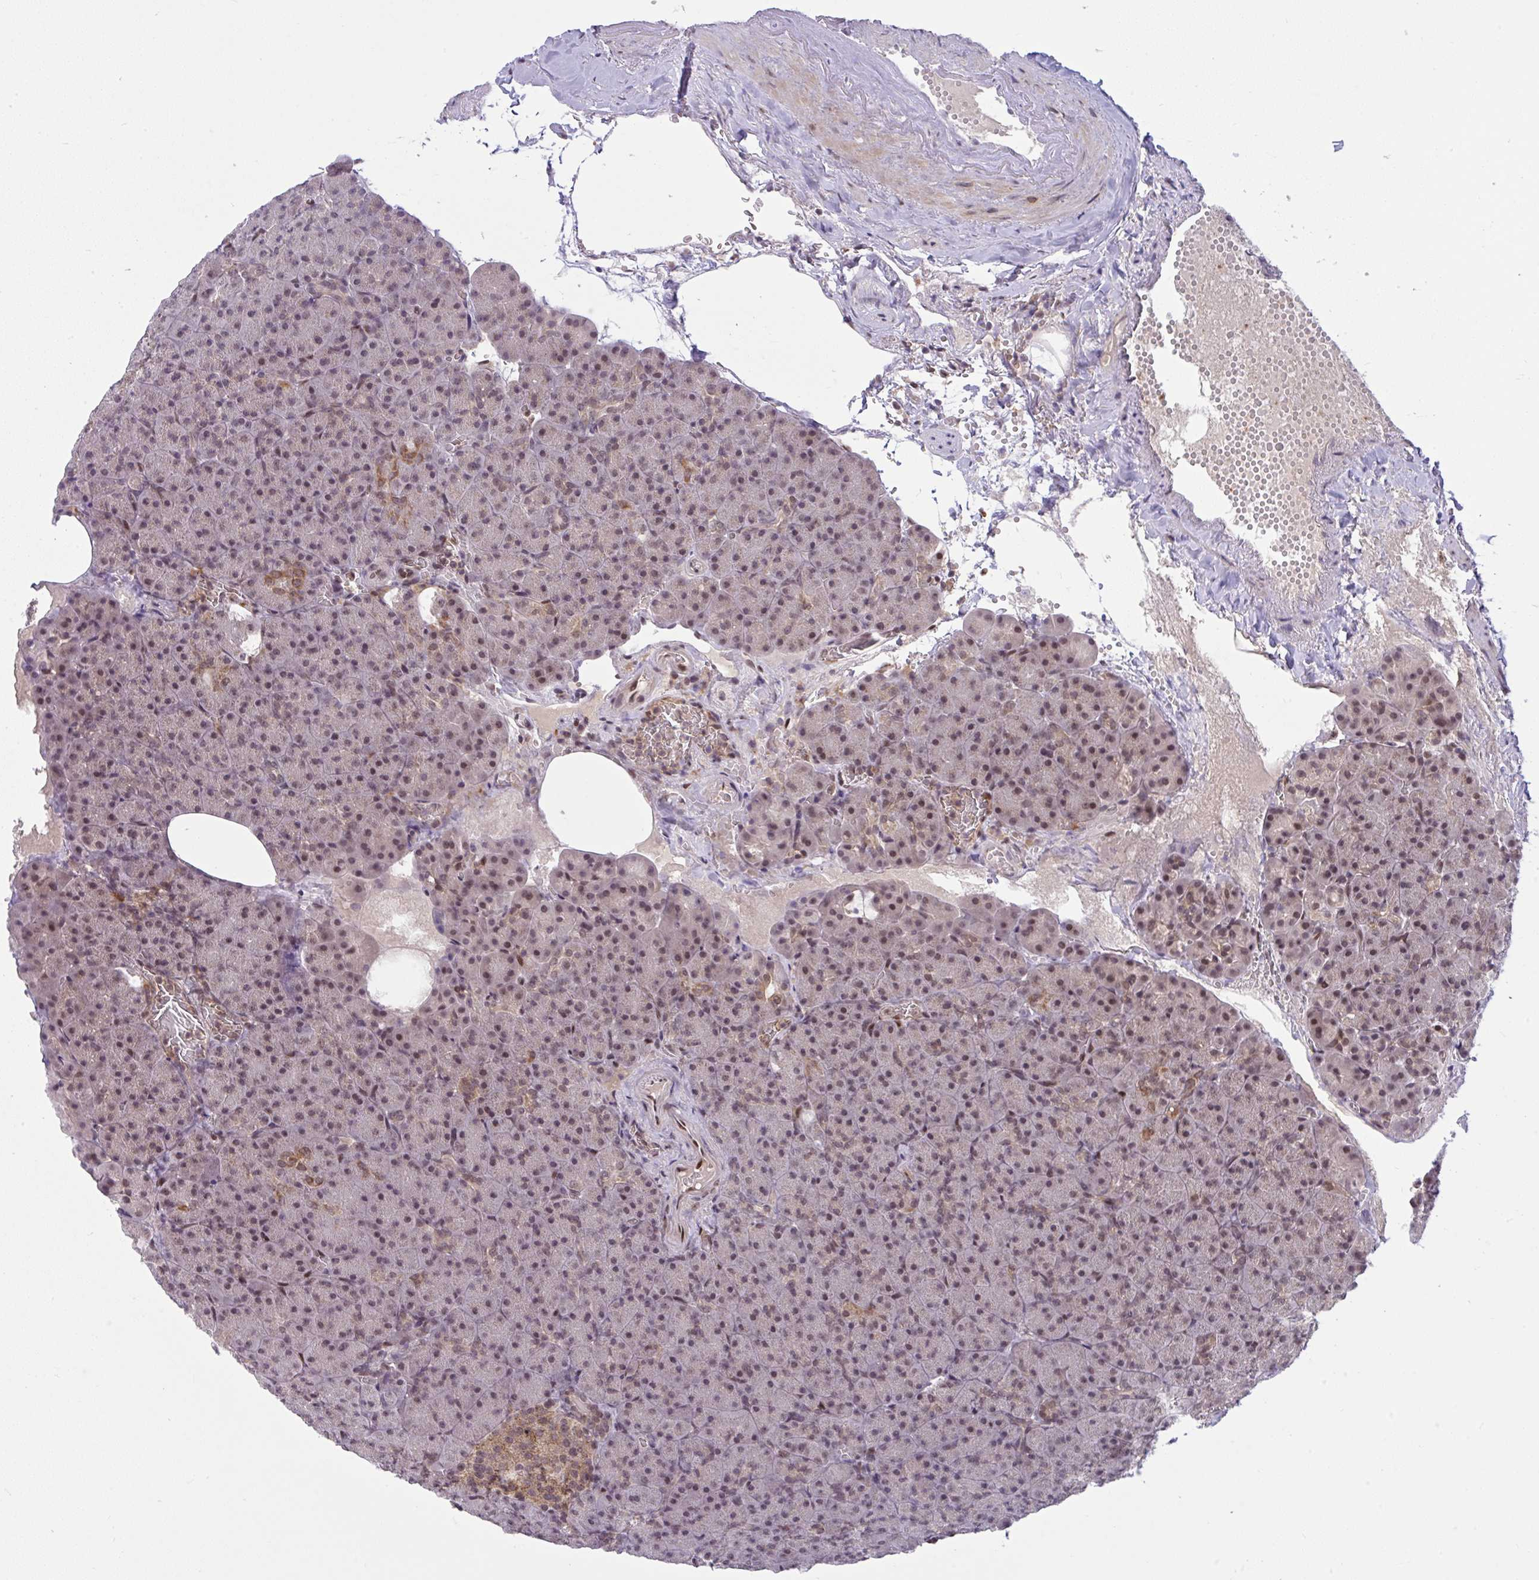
{"staining": {"intensity": "moderate", "quantity": ">75%", "location": "nuclear"}, "tissue": "pancreas", "cell_type": "Exocrine glandular cells", "image_type": "normal", "snomed": [{"axis": "morphology", "description": "Normal tissue, NOS"}, {"axis": "topography", "description": "Pancreas"}], "caption": "Approximately >75% of exocrine glandular cells in normal pancreas show moderate nuclear protein expression as visualized by brown immunohistochemical staining.", "gene": "KLF2", "patient": {"sex": "female", "age": 74}}